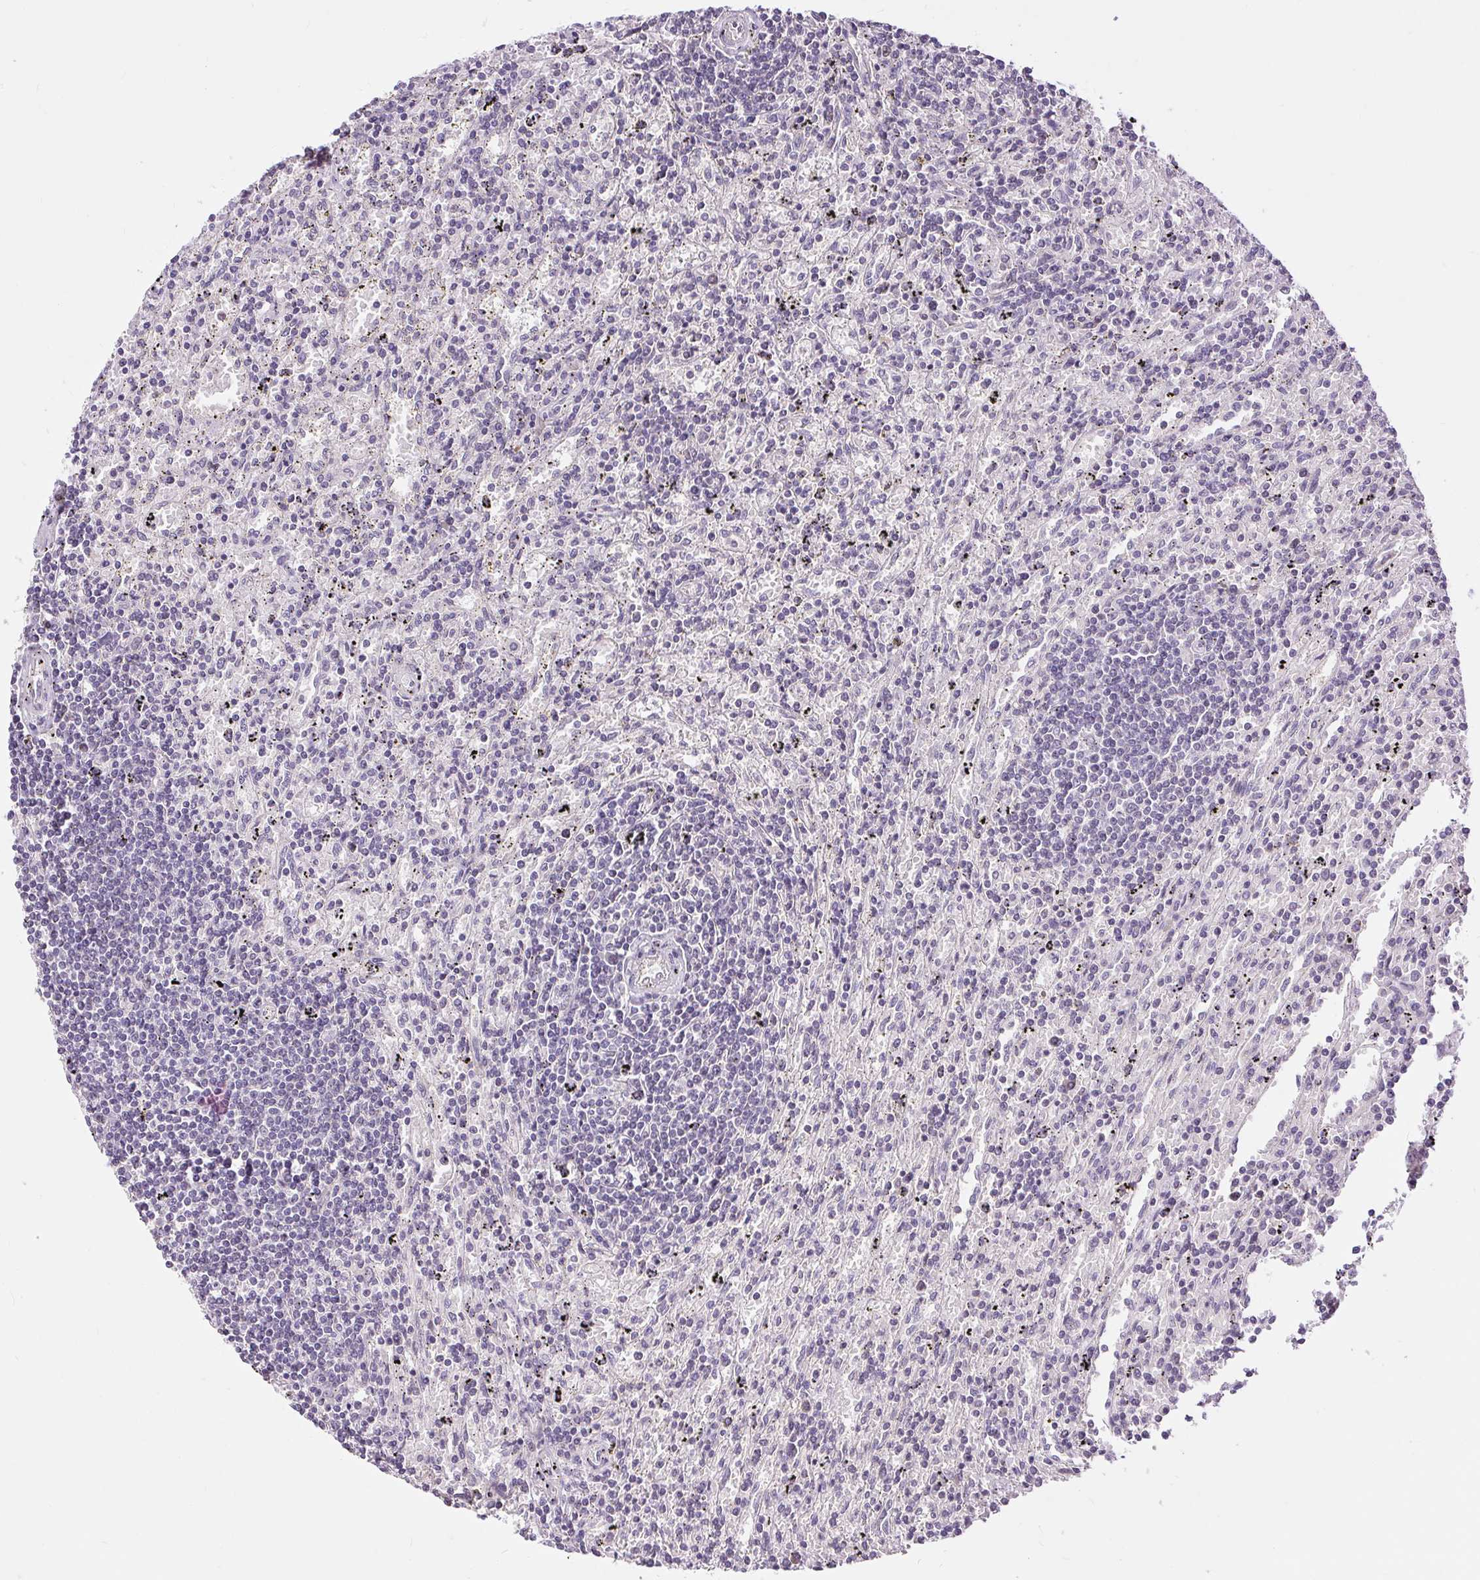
{"staining": {"intensity": "negative", "quantity": "none", "location": "none"}, "tissue": "lymphoma", "cell_type": "Tumor cells", "image_type": "cancer", "snomed": [{"axis": "morphology", "description": "Malignant lymphoma, non-Hodgkin's type, Low grade"}, {"axis": "topography", "description": "Spleen"}], "caption": "Micrograph shows no significant protein expression in tumor cells of lymphoma.", "gene": "RACGAP1", "patient": {"sex": "male", "age": 76}}